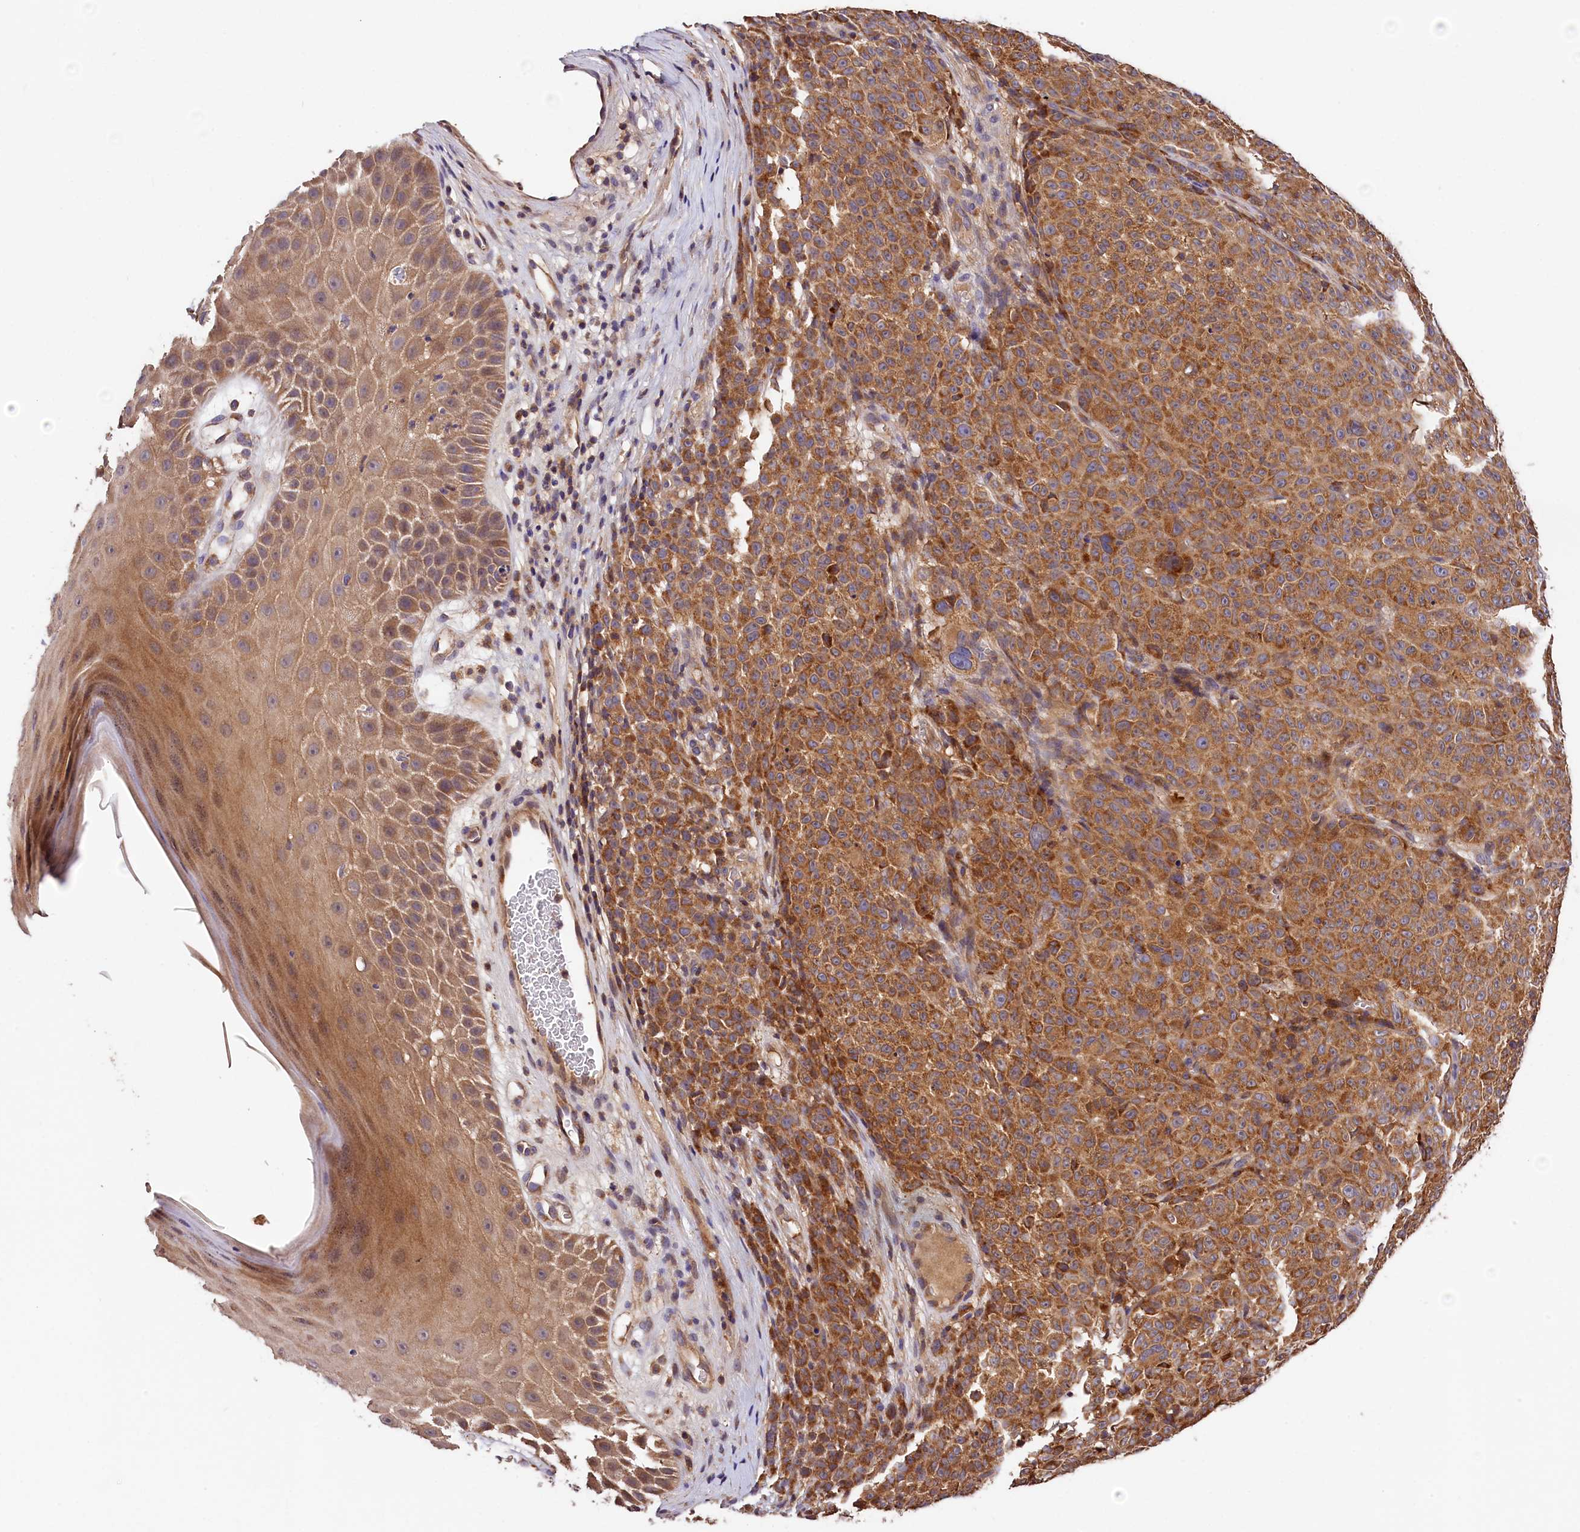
{"staining": {"intensity": "moderate", "quantity": ">75%", "location": "cytoplasmic/membranous"}, "tissue": "melanoma", "cell_type": "Tumor cells", "image_type": "cancer", "snomed": [{"axis": "morphology", "description": "Malignant melanoma, NOS"}, {"axis": "topography", "description": "Skin"}], "caption": "Tumor cells demonstrate moderate cytoplasmic/membranous expression in about >75% of cells in melanoma.", "gene": "KPTN", "patient": {"sex": "female", "age": 82}}